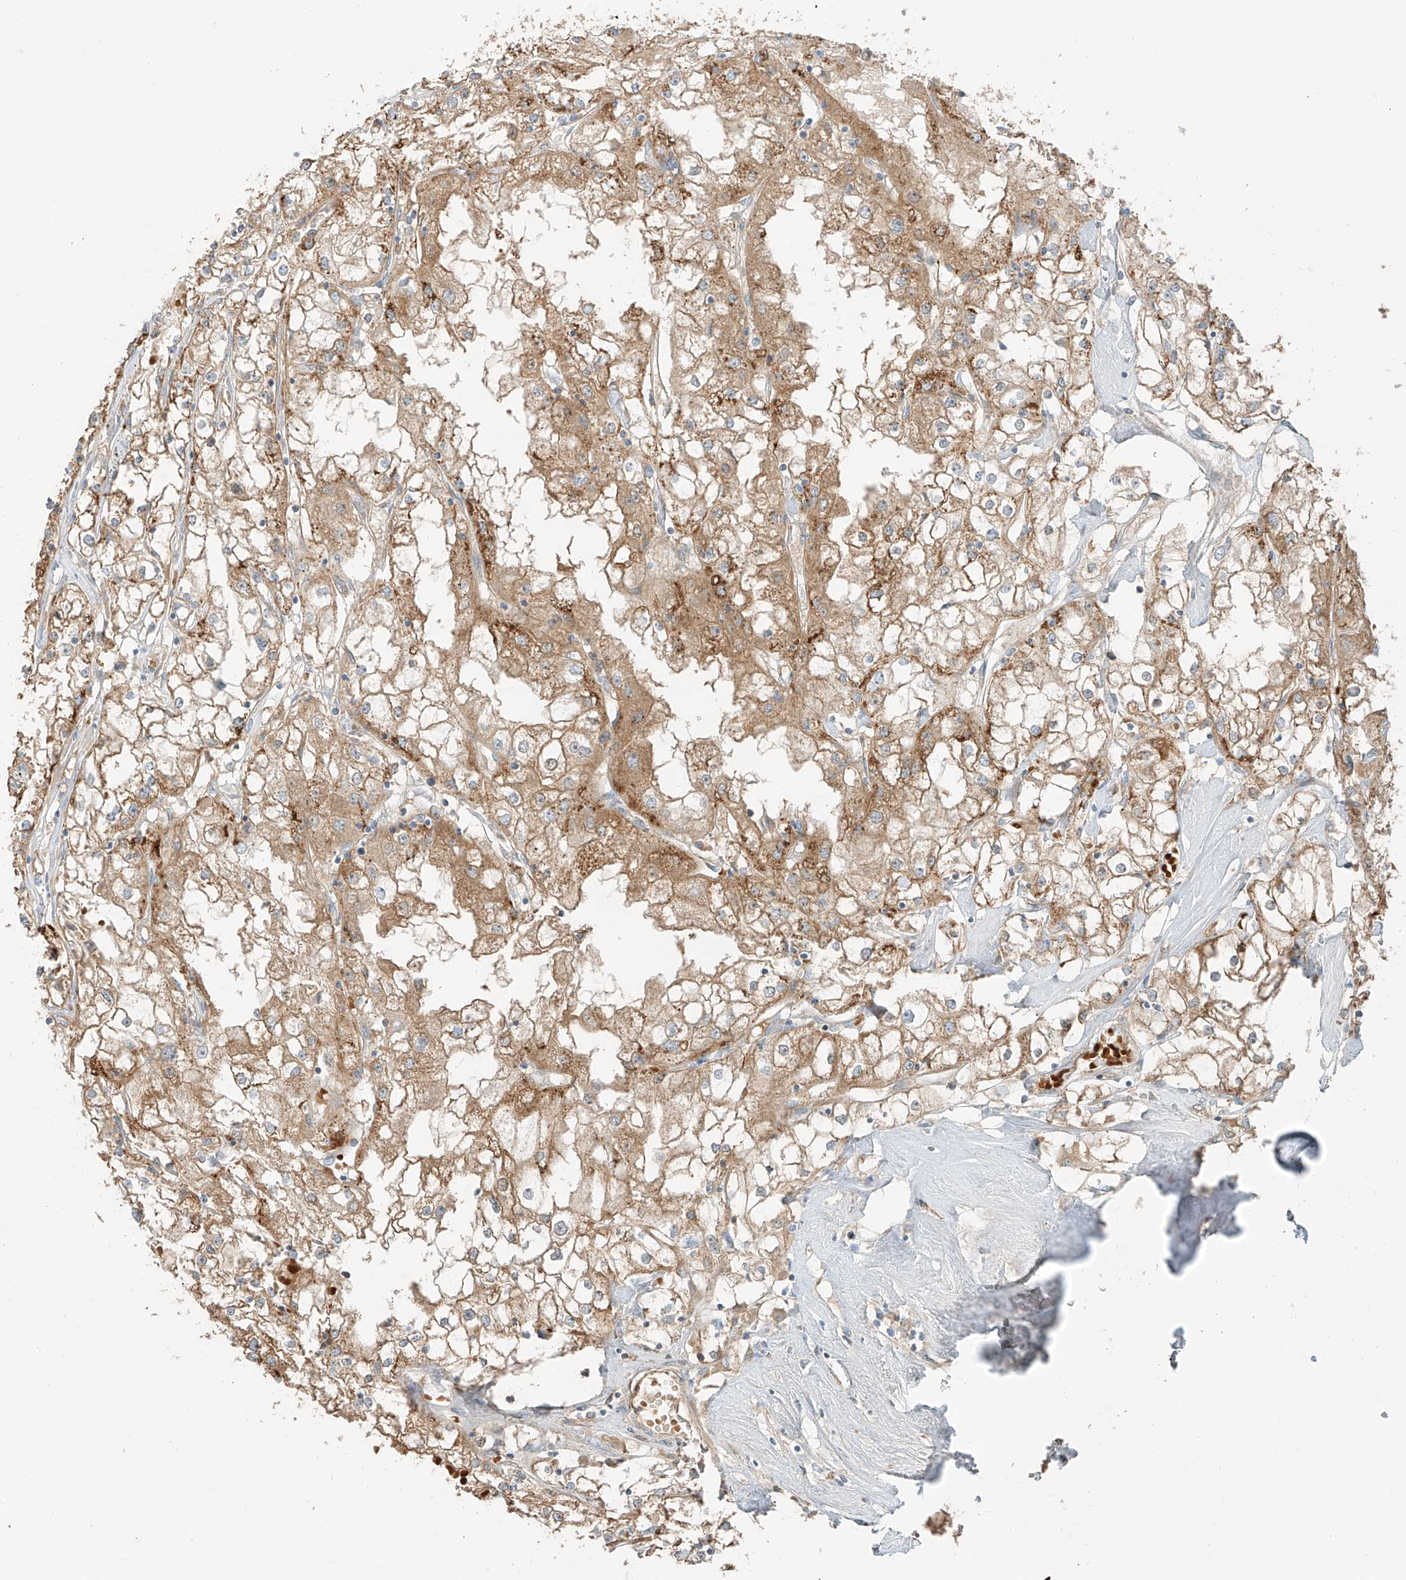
{"staining": {"intensity": "moderate", "quantity": ">75%", "location": "cytoplasmic/membranous"}, "tissue": "renal cancer", "cell_type": "Tumor cells", "image_type": "cancer", "snomed": [{"axis": "morphology", "description": "Adenocarcinoma, NOS"}, {"axis": "topography", "description": "Kidney"}], "caption": "Adenocarcinoma (renal) tissue demonstrates moderate cytoplasmic/membranous positivity in approximately >75% of tumor cells", "gene": "FSTL1", "patient": {"sex": "male", "age": 56}}